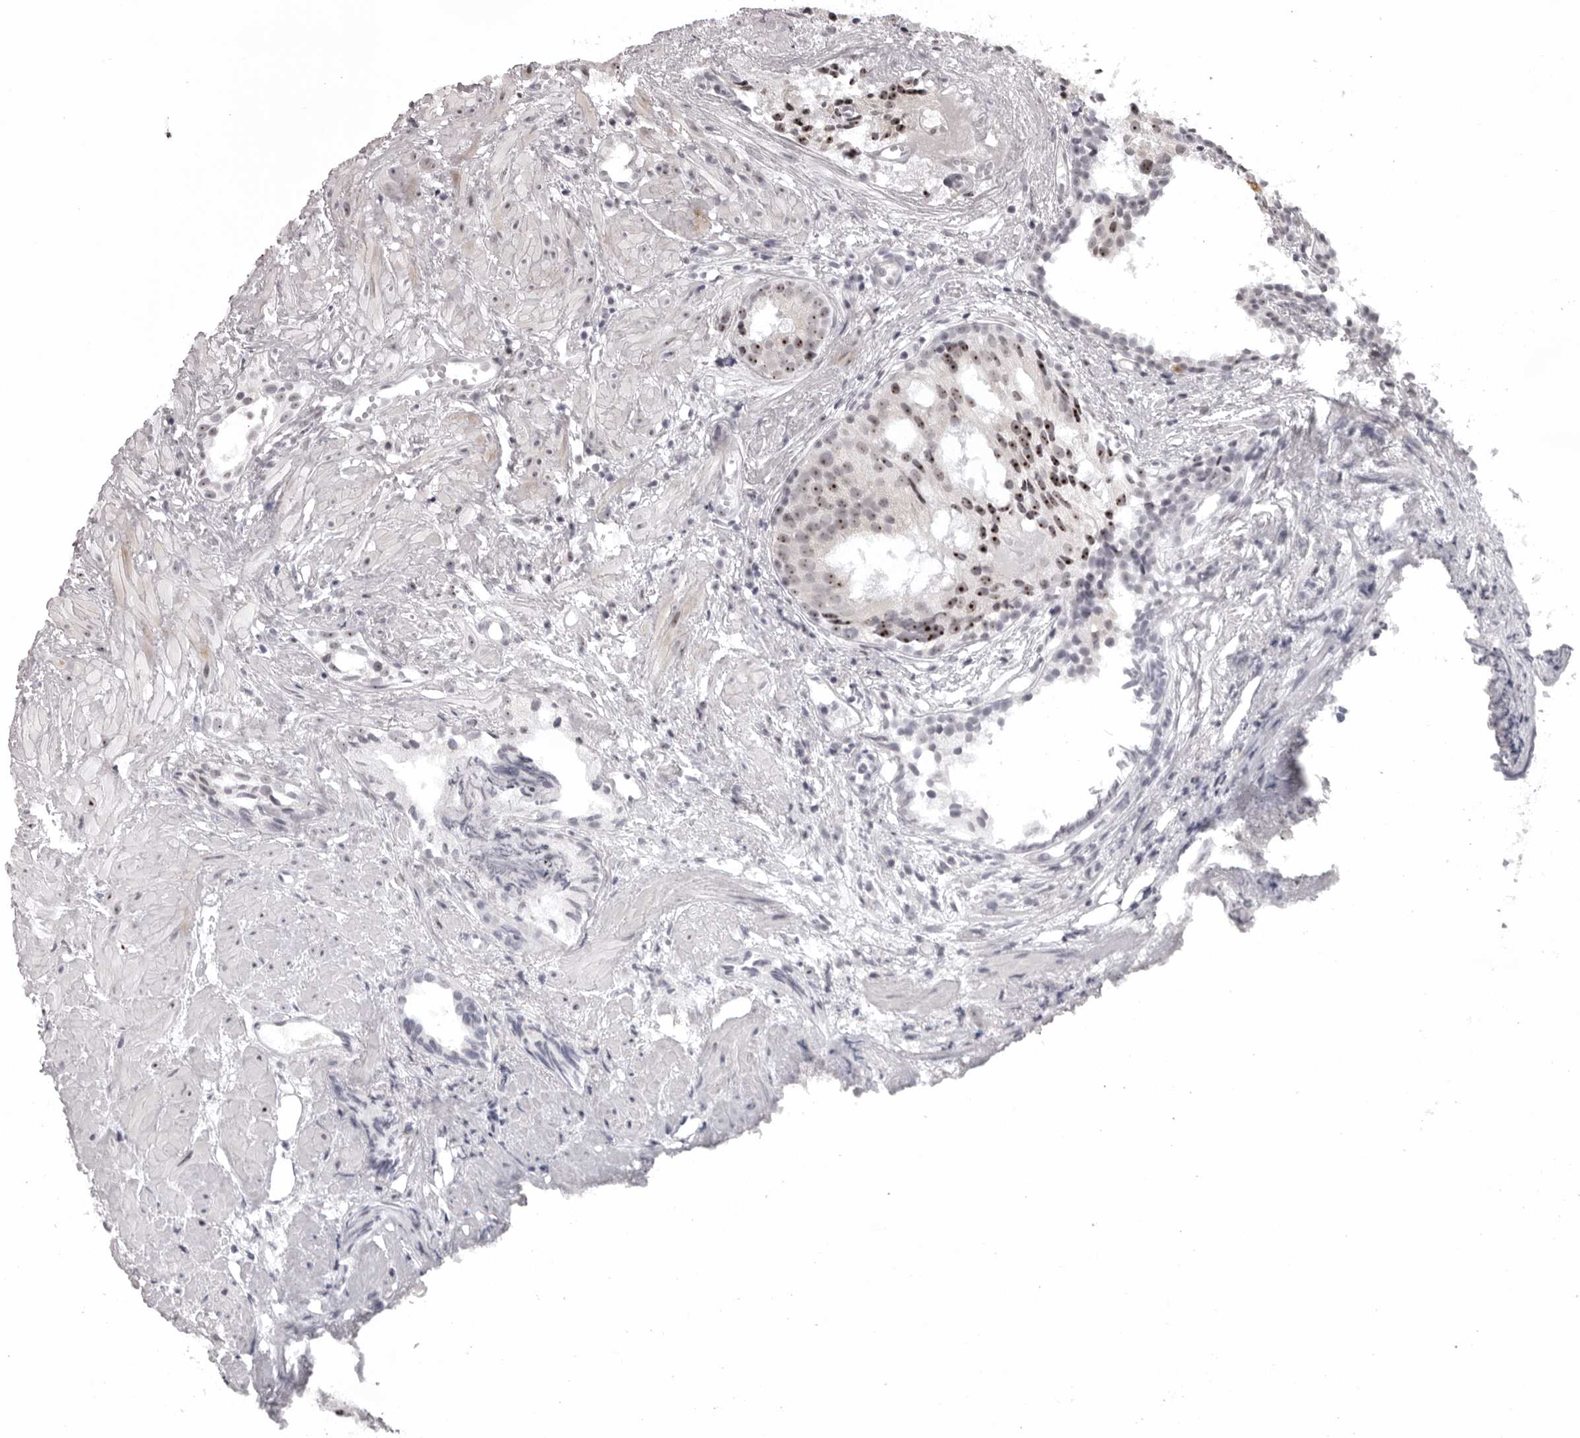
{"staining": {"intensity": "strong", "quantity": ">75%", "location": "nuclear"}, "tissue": "prostate cancer", "cell_type": "Tumor cells", "image_type": "cancer", "snomed": [{"axis": "morphology", "description": "Adenocarcinoma, Low grade"}, {"axis": "topography", "description": "Prostate"}], "caption": "Immunohistochemistry (IHC) (DAB) staining of human low-grade adenocarcinoma (prostate) shows strong nuclear protein positivity in approximately >75% of tumor cells. Nuclei are stained in blue.", "gene": "HELZ", "patient": {"sex": "male", "age": 88}}